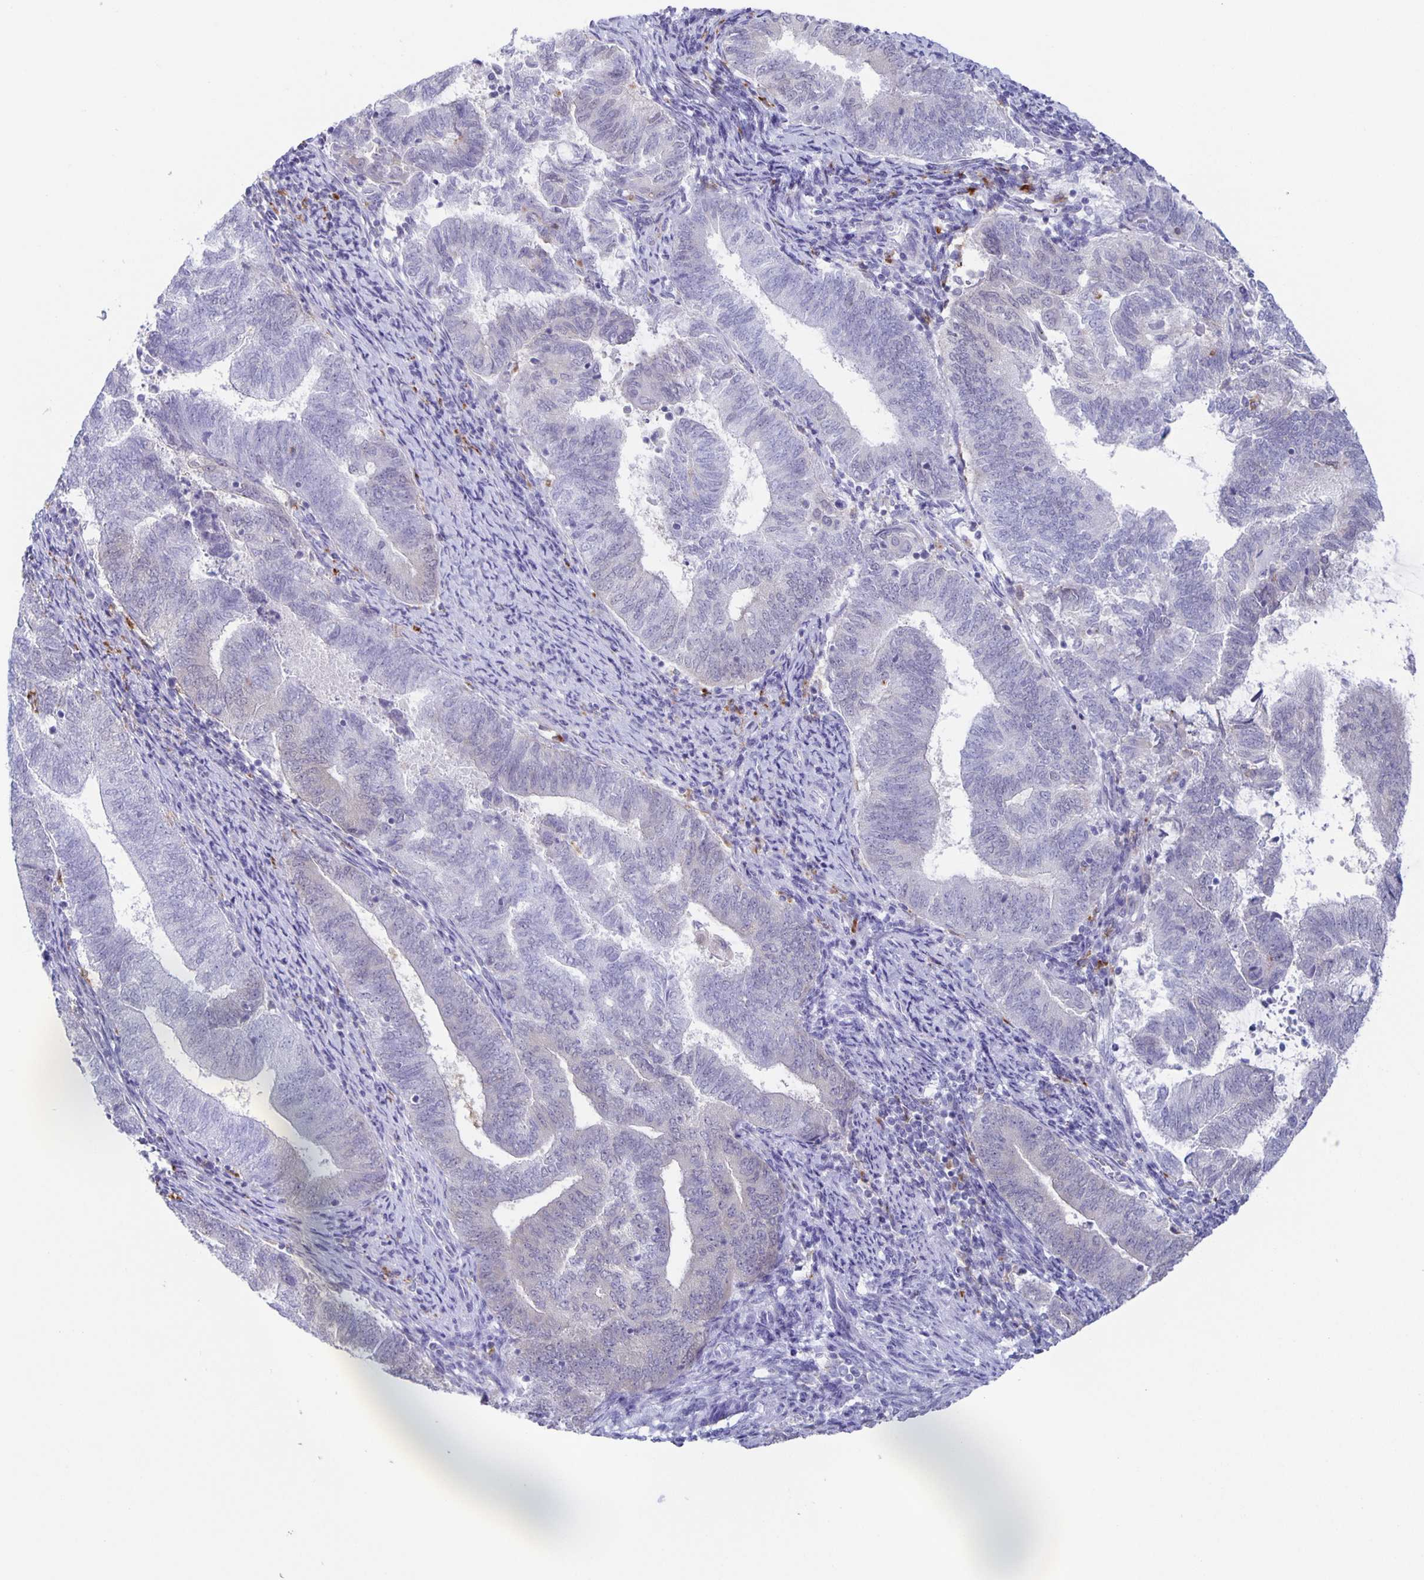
{"staining": {"intensity": "negative", "quantity": "none", "location": "none"}, "tissue": "endometrial cancer", "cell_type": "Tumor cells", "image_type": "cancer", "snomed": [{"axis": "morphology", "description": "Adenocarcinoma, NOS"}, {"axis": "topography", "description": "Endometrium"}], "caption": "This histopathology image is of adenocarcinoma (endometrial) stained with immunohistochemistry (IHC) to label a protein in brown with the nuclei are counter-stained blue. There is no staining in tumor cells. (IHC, brightfield microscopy, high magnification).", "gene": "LIPA", "patient": {"sex": "female", "age": 65}}